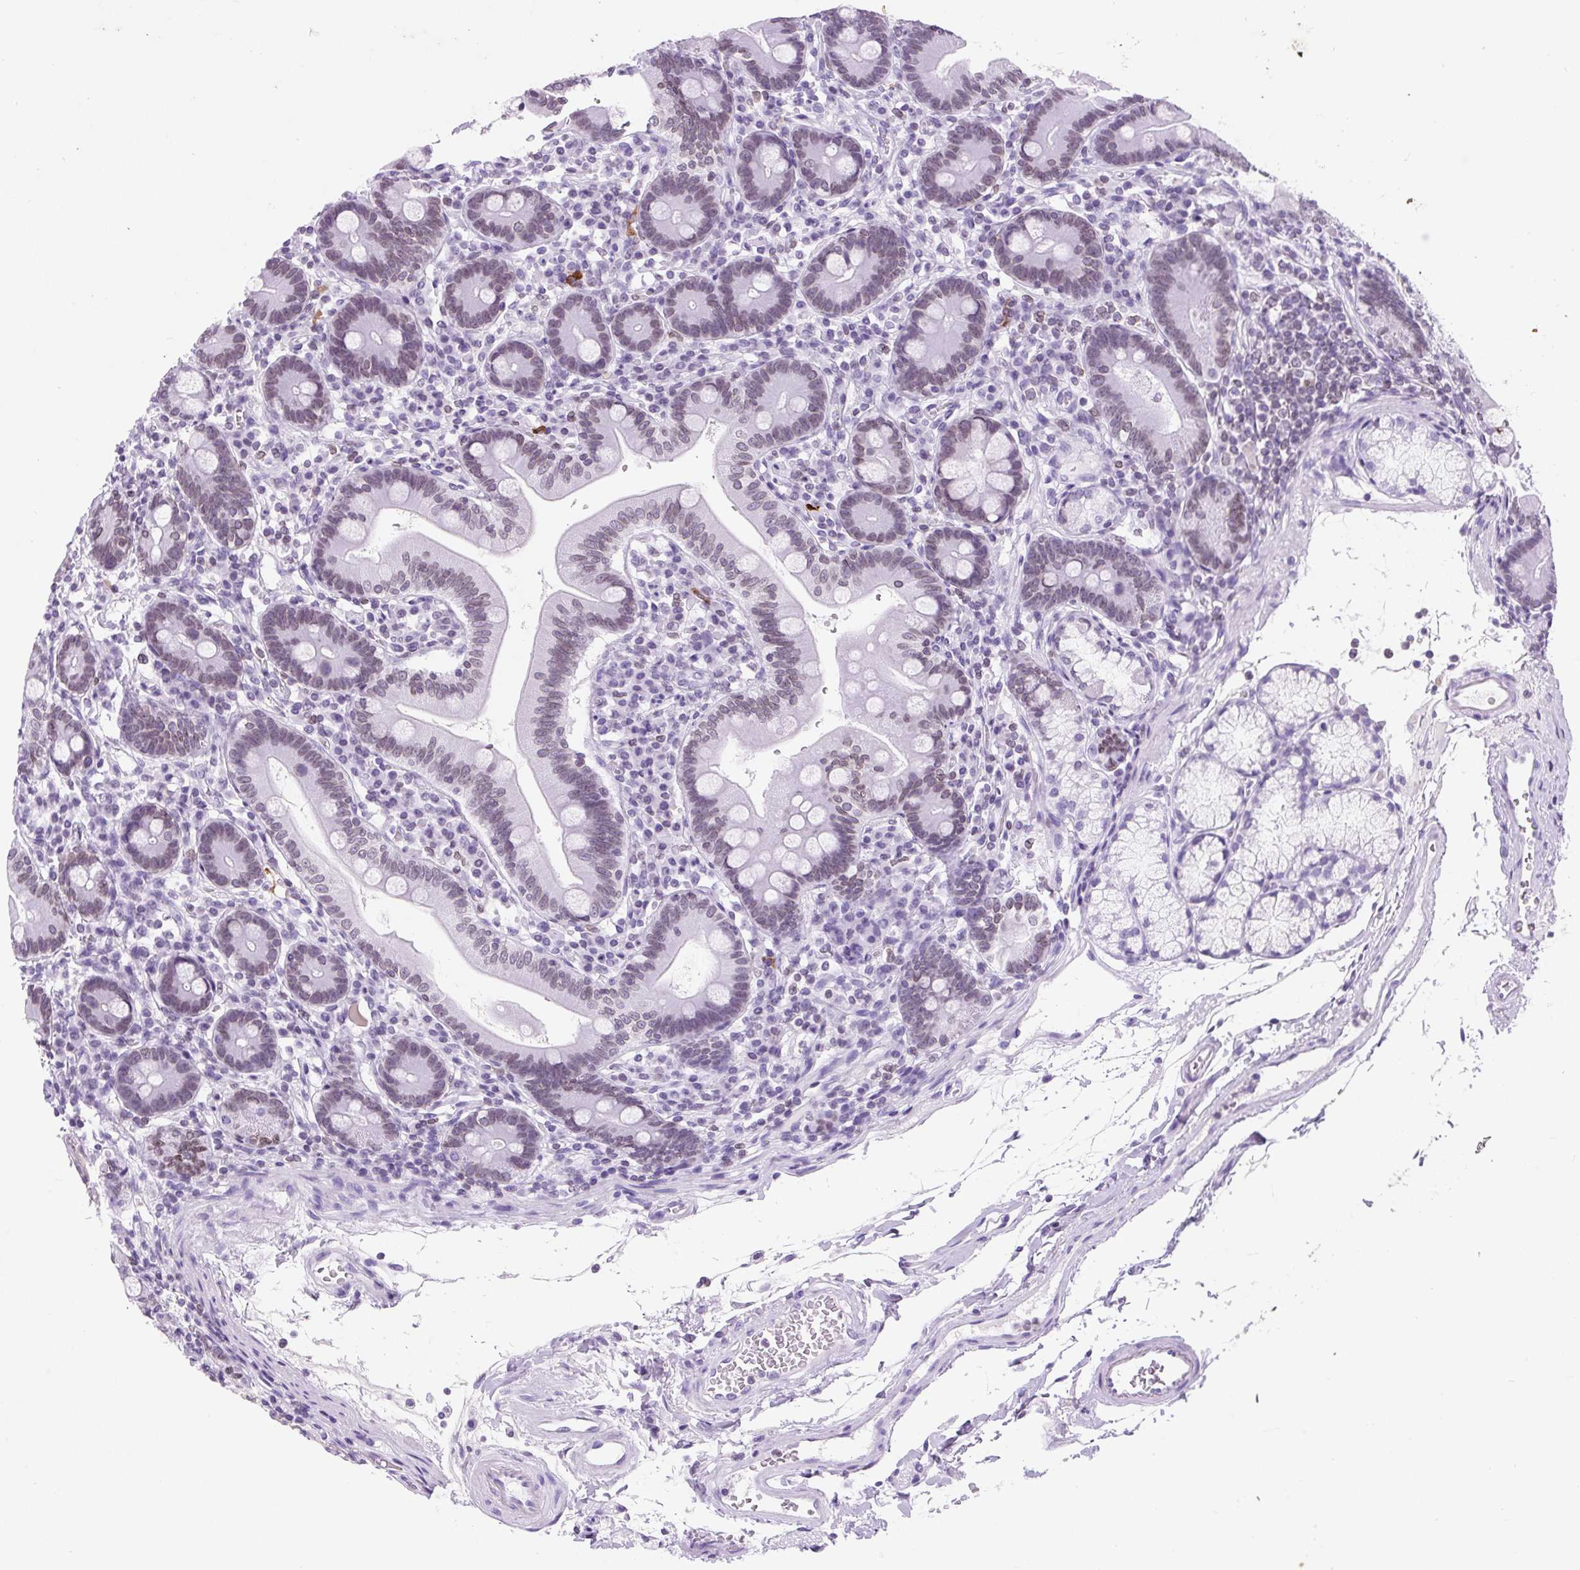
{"staining": {"intensity": "moderate", "quantity": "<25%", "location": "cytoplasmic/membranous,nuclear"}, "tissue": "duodenum", "cell_type": "Glandular cells", "image_type": "normal", "snomed": [{"axis": "morphology", "description": "Normal tissue, NOS"}, {"axis": "topography", "description": "Duodenum"}], "caption": "Duodenum stained with DAB (3,3'-diaminobenzidine) IHC exhibits low levels of moderate cytoplasmic/membranous,nuclear positivity in approximately <25% of glandular cells. Immunohistochemistry (ihc) stains the protein of interest in brown and the nuclei are stained blue.", "gene": "VPREB1", "patient": {"sex": "female", "age": 67}}